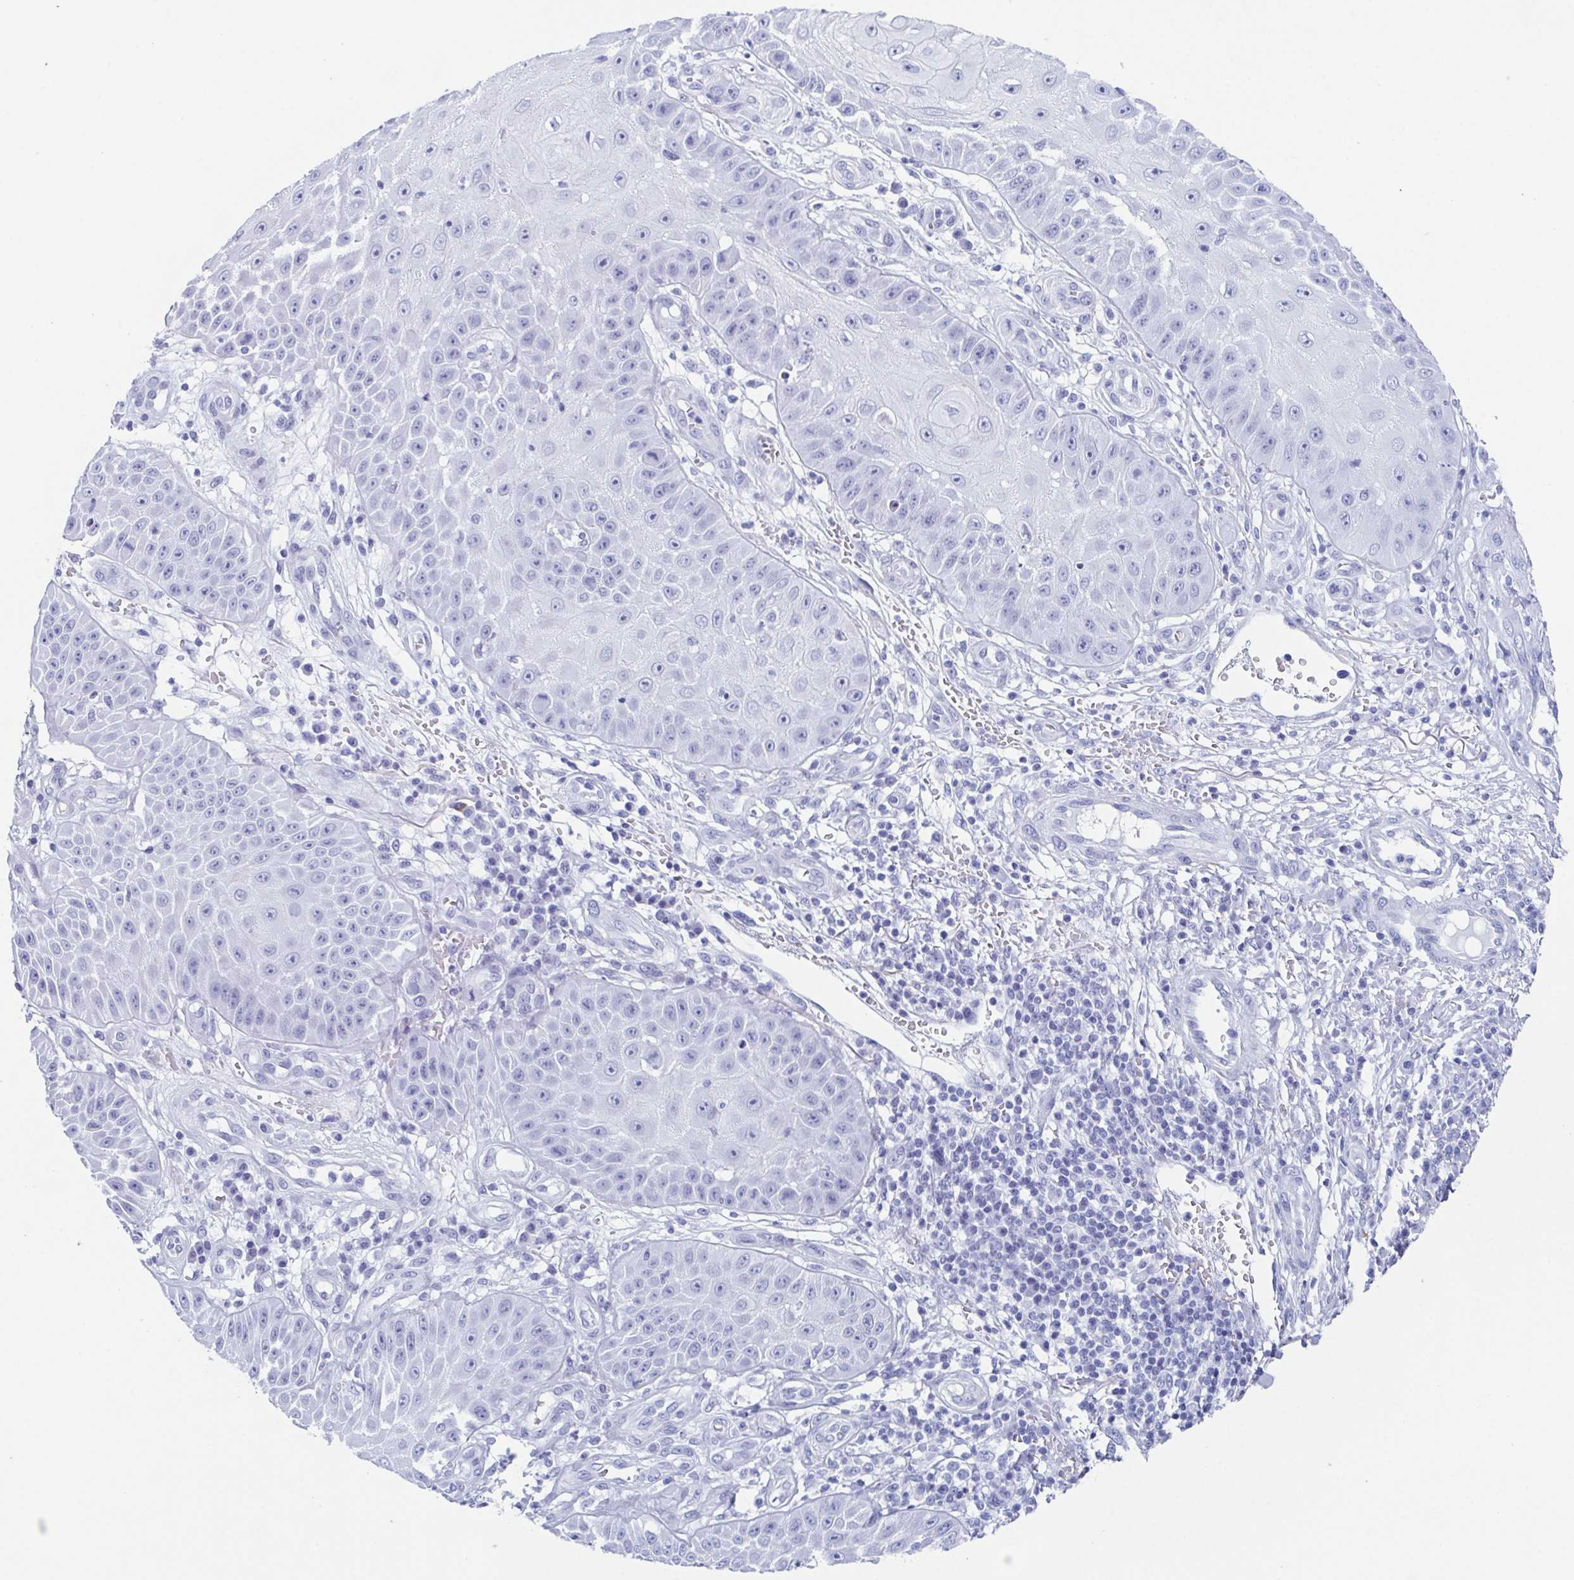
{"staining": {"intensity": "negative", "quantity": "none", "location": "none"}, "tissue": "skin cancer", "cell_type": "Tumor cells", "image_type": "cancer", "snomed": [{"axis": "morphology", "description": "Squamous cell carcinoma, NOS"}, {"axis": "topography", "description": "Skin"}], "caption": "The histopathology image exhibits no significant positivity in tumor cells of skin cancer (squamous cell carcinoma).", "gene": "ZFP64", "patient": {"sex": "male", "age": 70}}